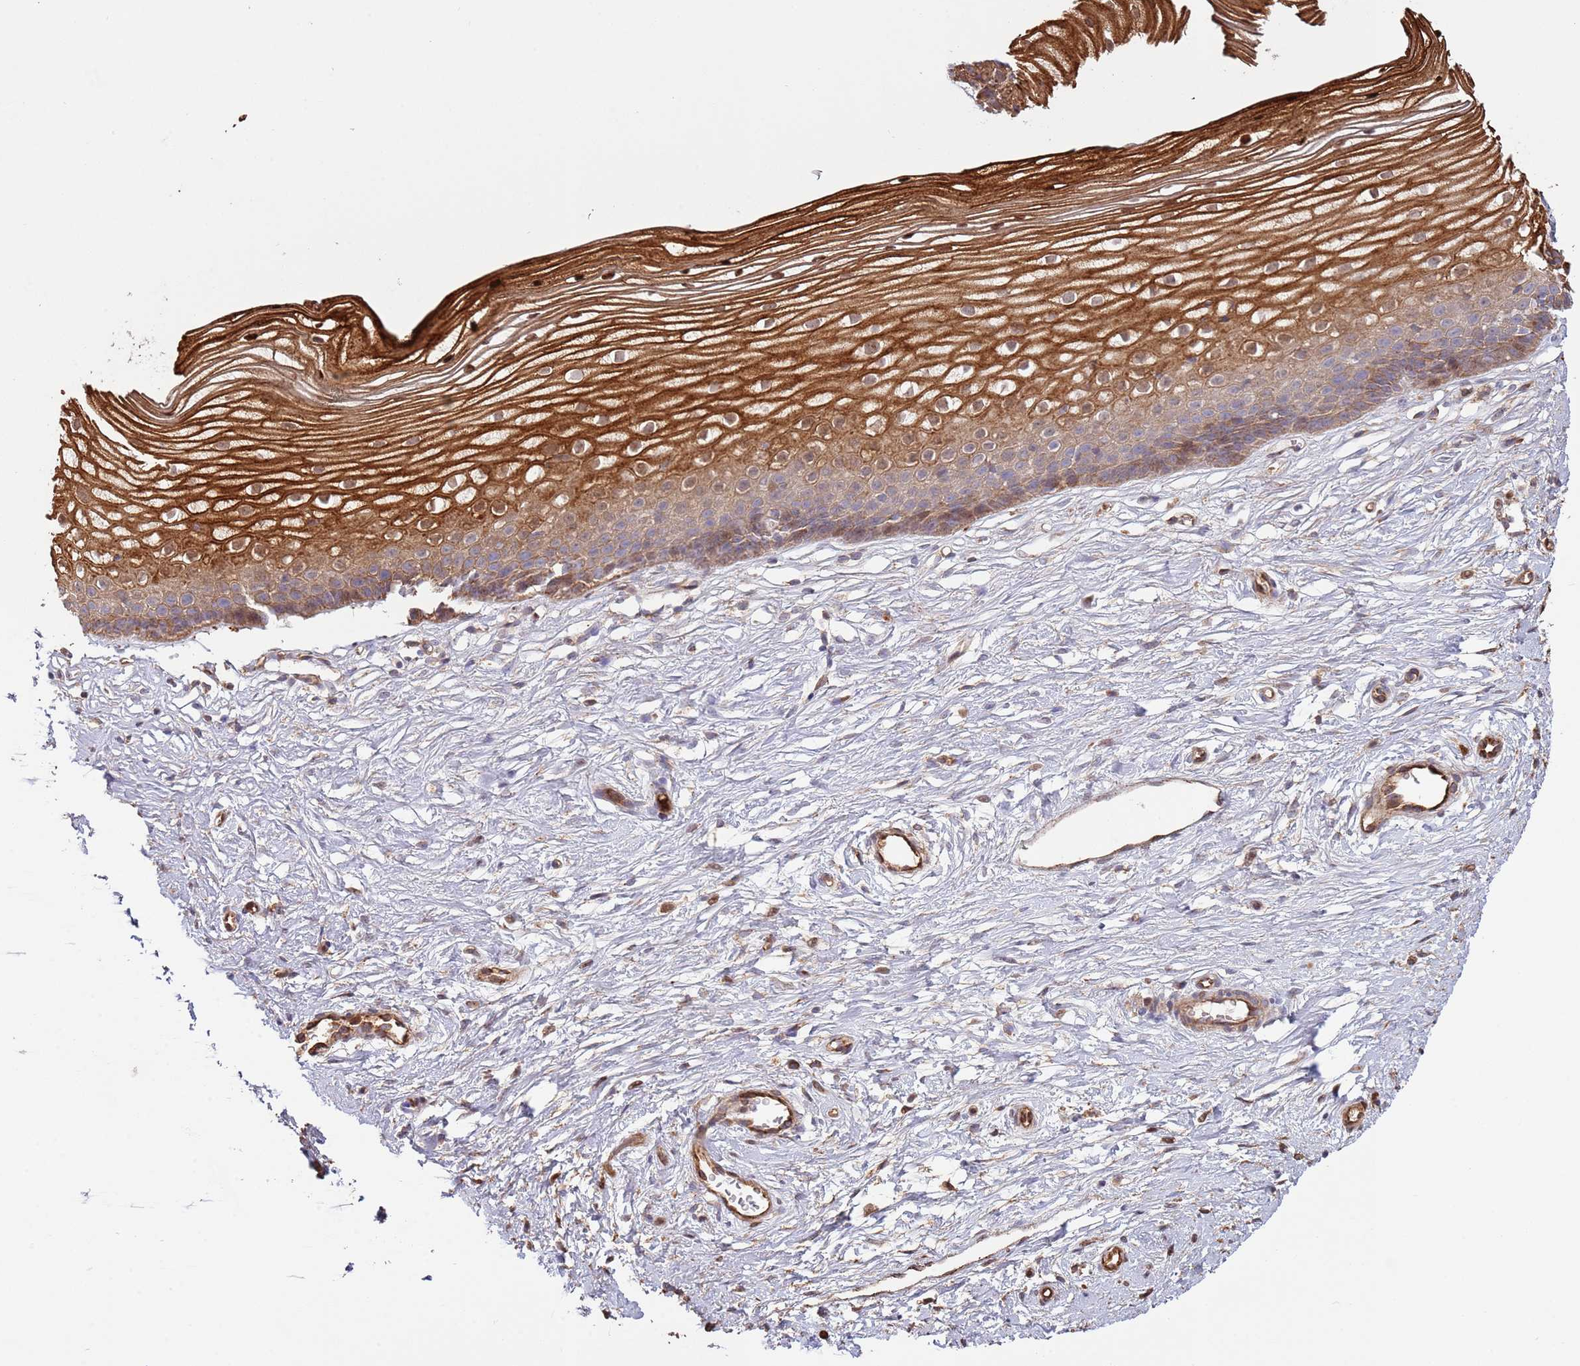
{"staining": {"intensity": "moderate", "quantity": ">75%", "location": "cytoplasmic/membranous"}, "tissue": "cervix", "cell_type": "Glandular cells", "image_type": "normal", "snomed": [{"axis": "morphology", "description": "Normal tissue, NOS"}, {"axis": "topography", "description": "Cervix"}], "caption": "Immunohistochemical staining of unremarkable human cervix reveals moderate cytoplasmic/membranous protein expression in about >75% of glandular cells.", "gene": "NDUFAF4", "patient": {"sex": "female", "age": 40}}